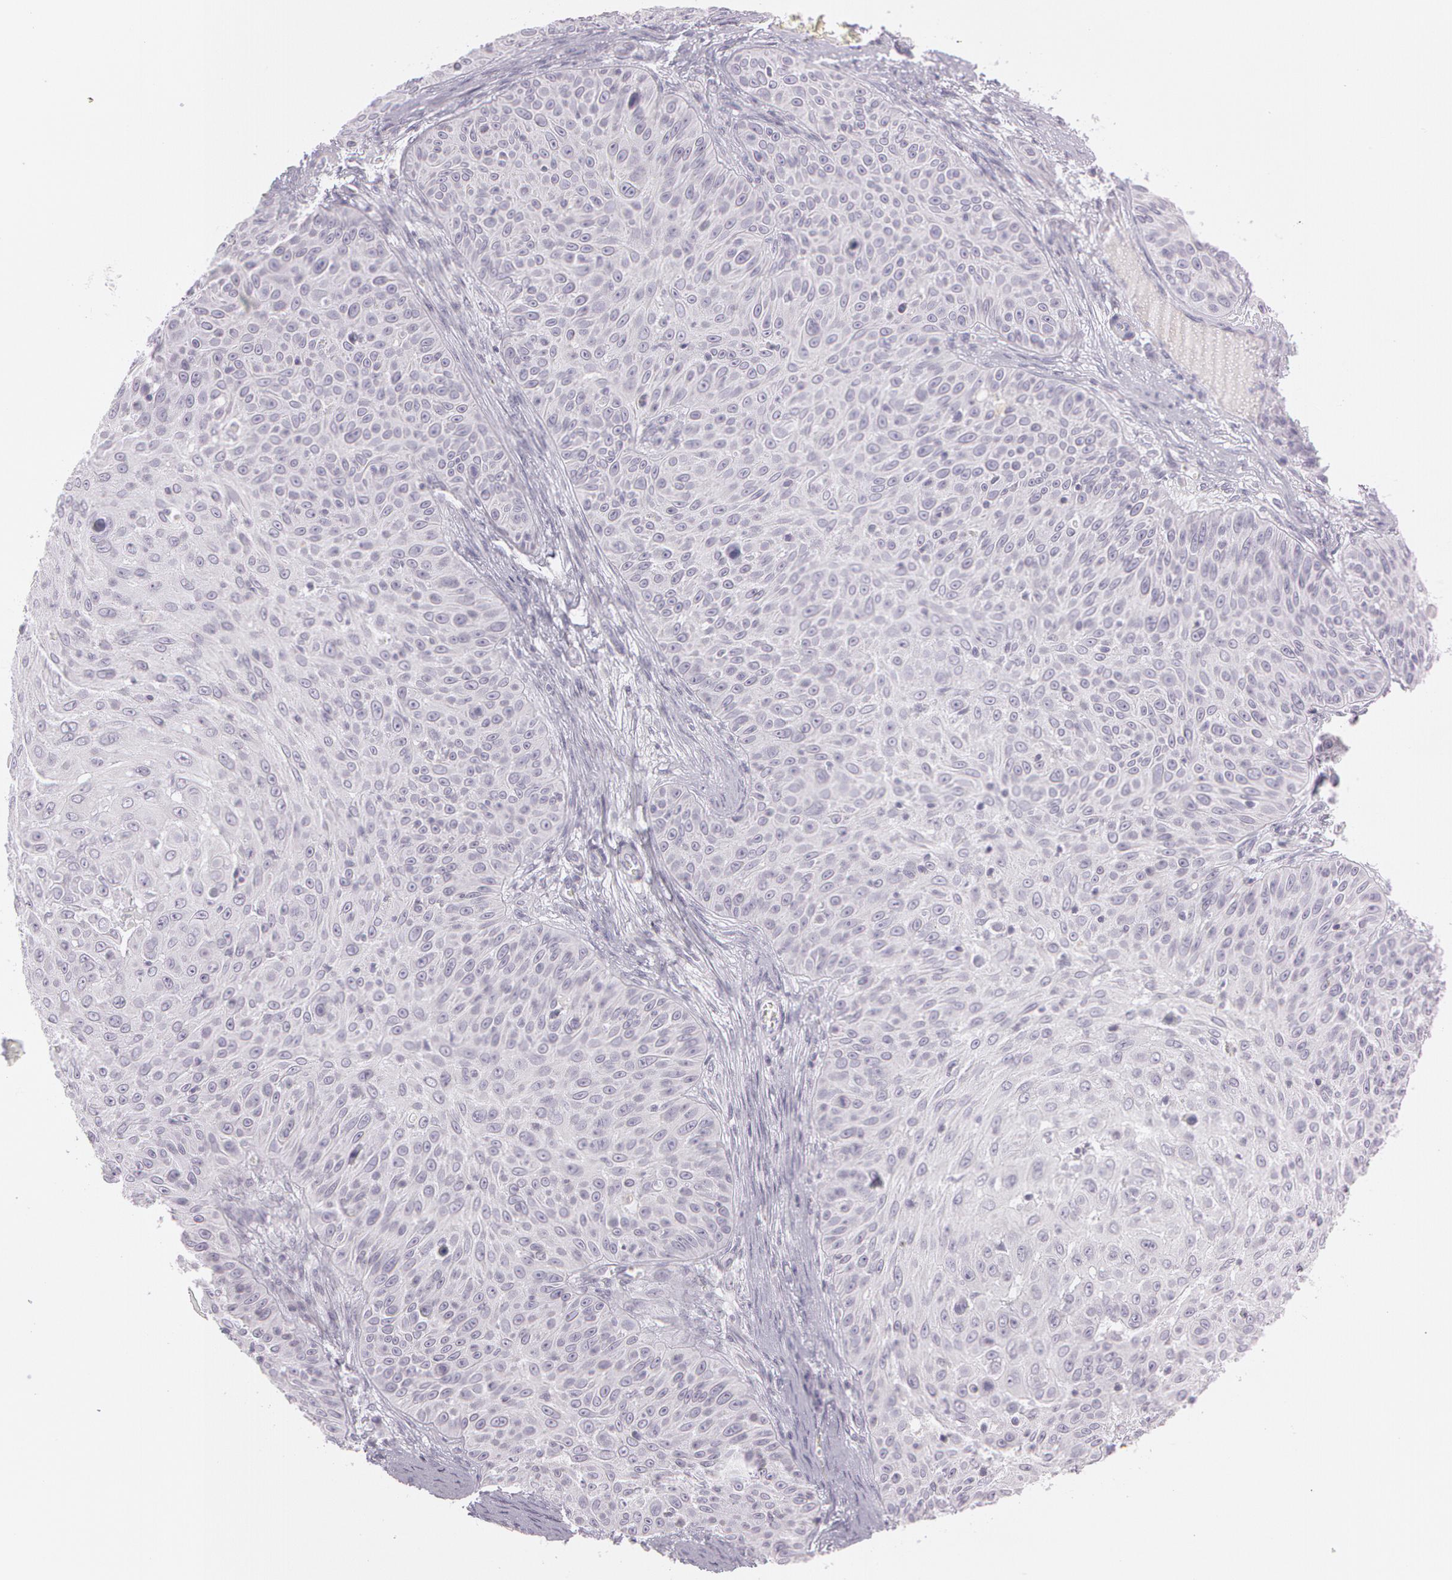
{"staining": {"intensity": "negative", "quantity": "none", "location": "none"}, "tissue": "skin cancer", "cell_type": "Tumor cells", "image_type": "cancer", "snomed": [{"axis": "morphology", "description": "Squamous cell carcinoma, NOS"}, {"axis": "topography", "description": "Skin"}], "caption": "A micrograph of skin squamous cell carcinoma stained for a protein demonstrates no brown staining in tumor cells.", "gene": "OTC", "patient": {"sex": "male", "age": 82}}